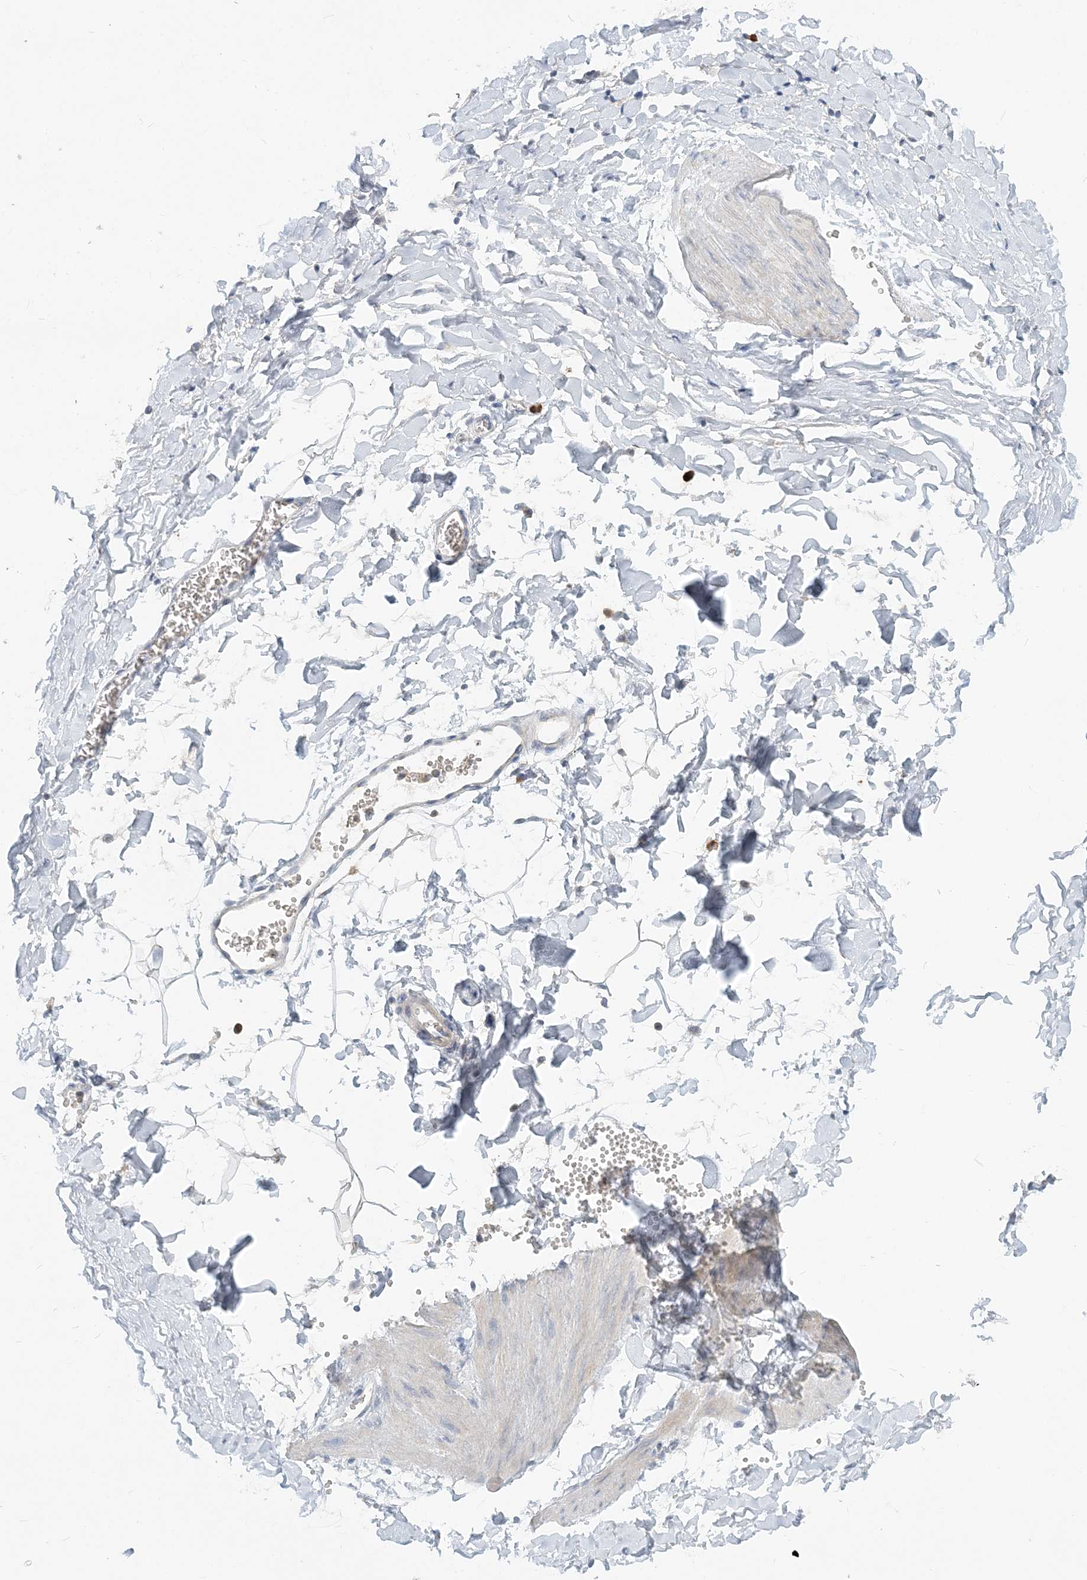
{"staining": {"intensity": "negative", "quantity": "none", "location": "none"}, "tissue": "adipose tissue", "cell_type": "Adipocytes", "image_type": "normal", "snomed": [{"axis": "morphology", "description": "Normal tissue, NOS"}, {"axis": "topography", "description": "Gallbladder"}, {"axis": "topography", "description": "Peripheral nerve tissue"}], "caption": "Image shows no significant protein expression in adipocytes of normal adipose tissue. The staining was performed using DAB (3,3'-diaminobenzidine) to visualize the protein expression in brown, while the nuclei were stained in blue with hematoxylin (Magnification: 20x).", "gene": "NAA11", "patient": {"sex": "male", "age": 38}}